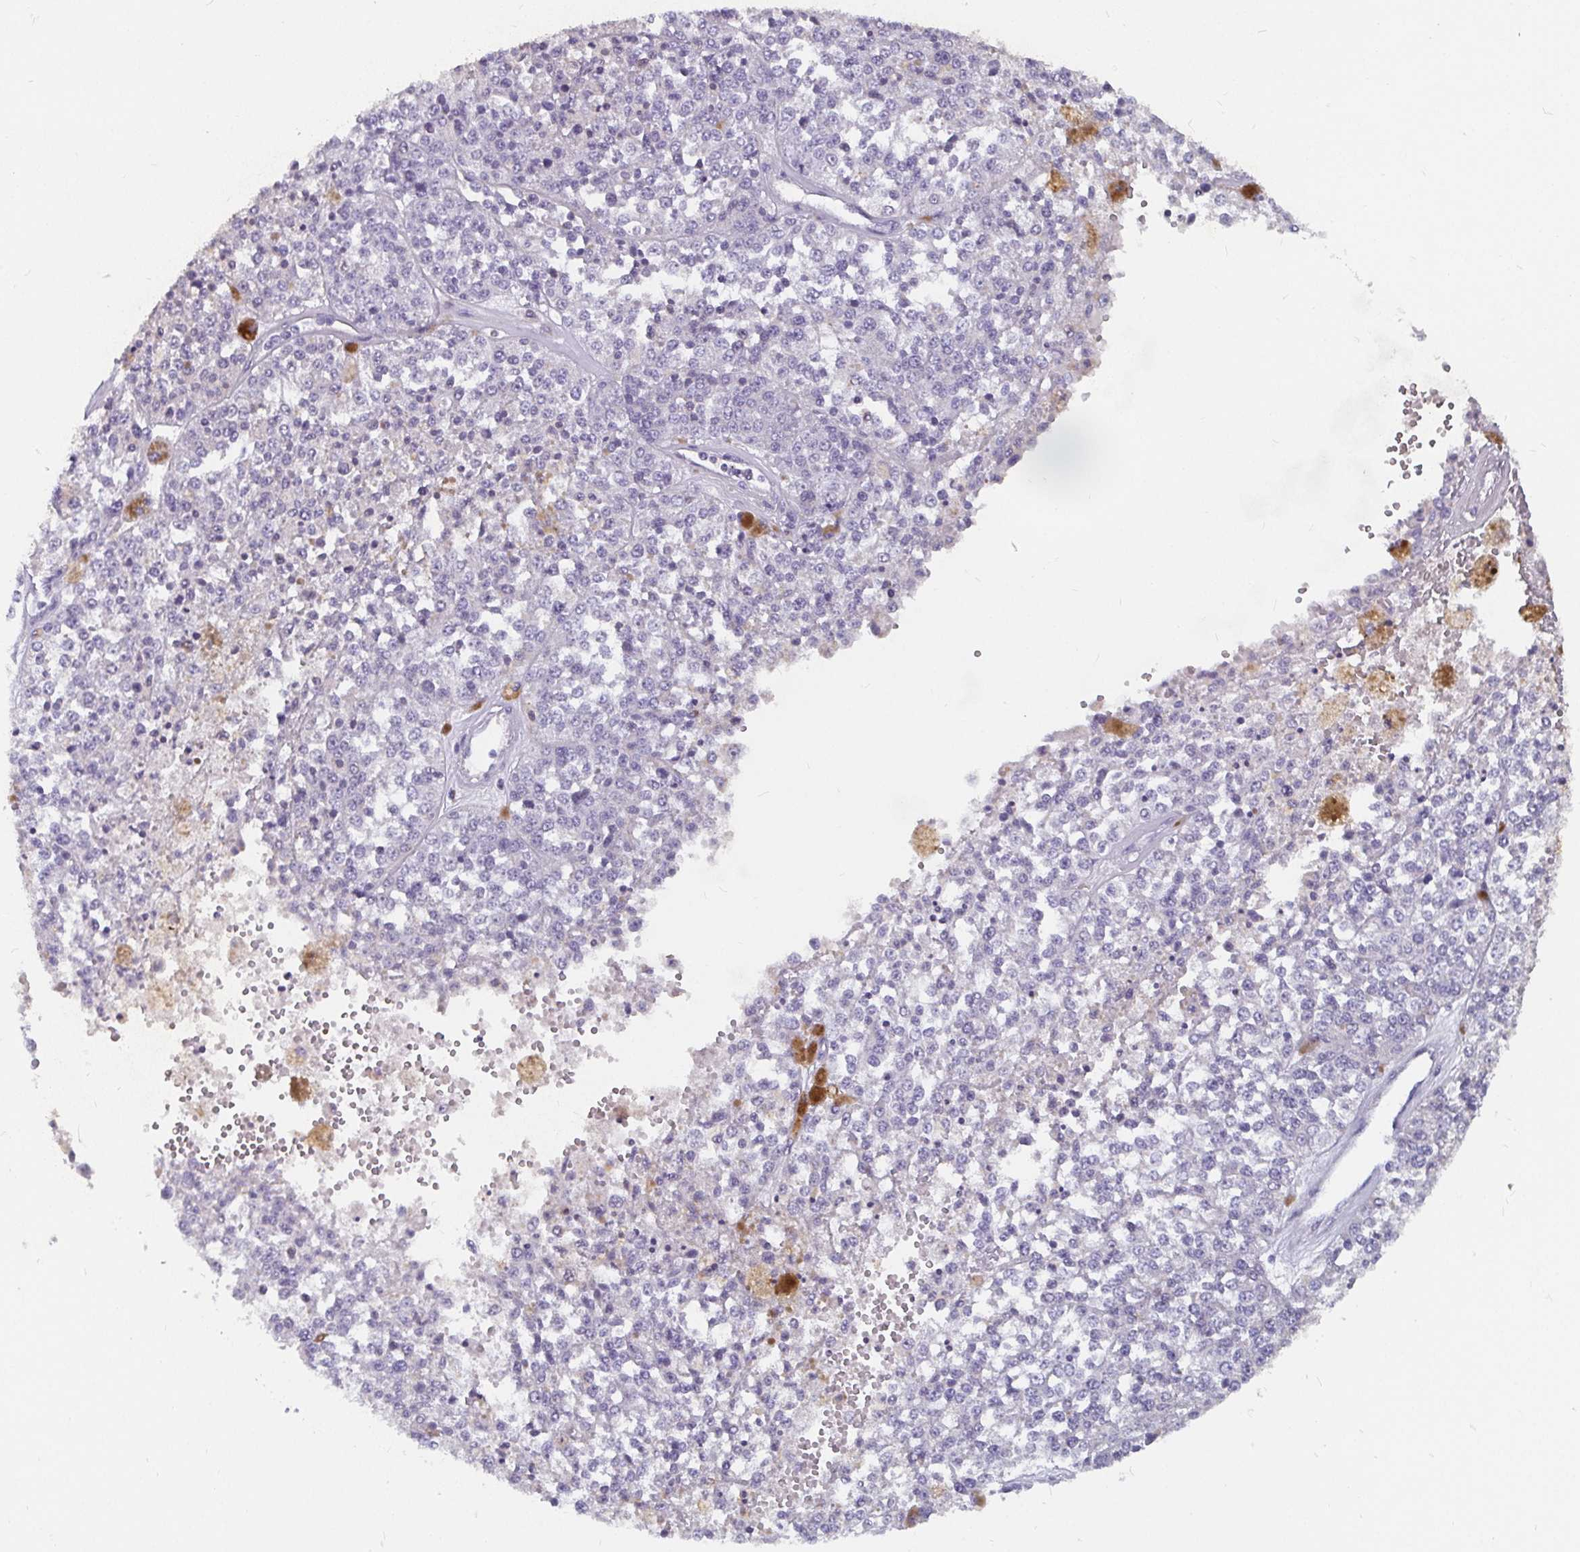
{"staining": {"intensity": "negative", "quantity": "none", "location": "none"}, "tissue": "melanoma", "cell_type": "Tumor cells", "image_type": "cancer", "snomed": [{"axis": "morphology", "description": "Malignant melanoma, Metastatic site"}, {"axis": "topography", "description": "Lymph node"}], "caption": "Immunohistochemistry (IHC) of melanoma displays no expression in tumor cells.", "gene": "ADAMTS6", "patient": {"sex": "female", "age": 64}}